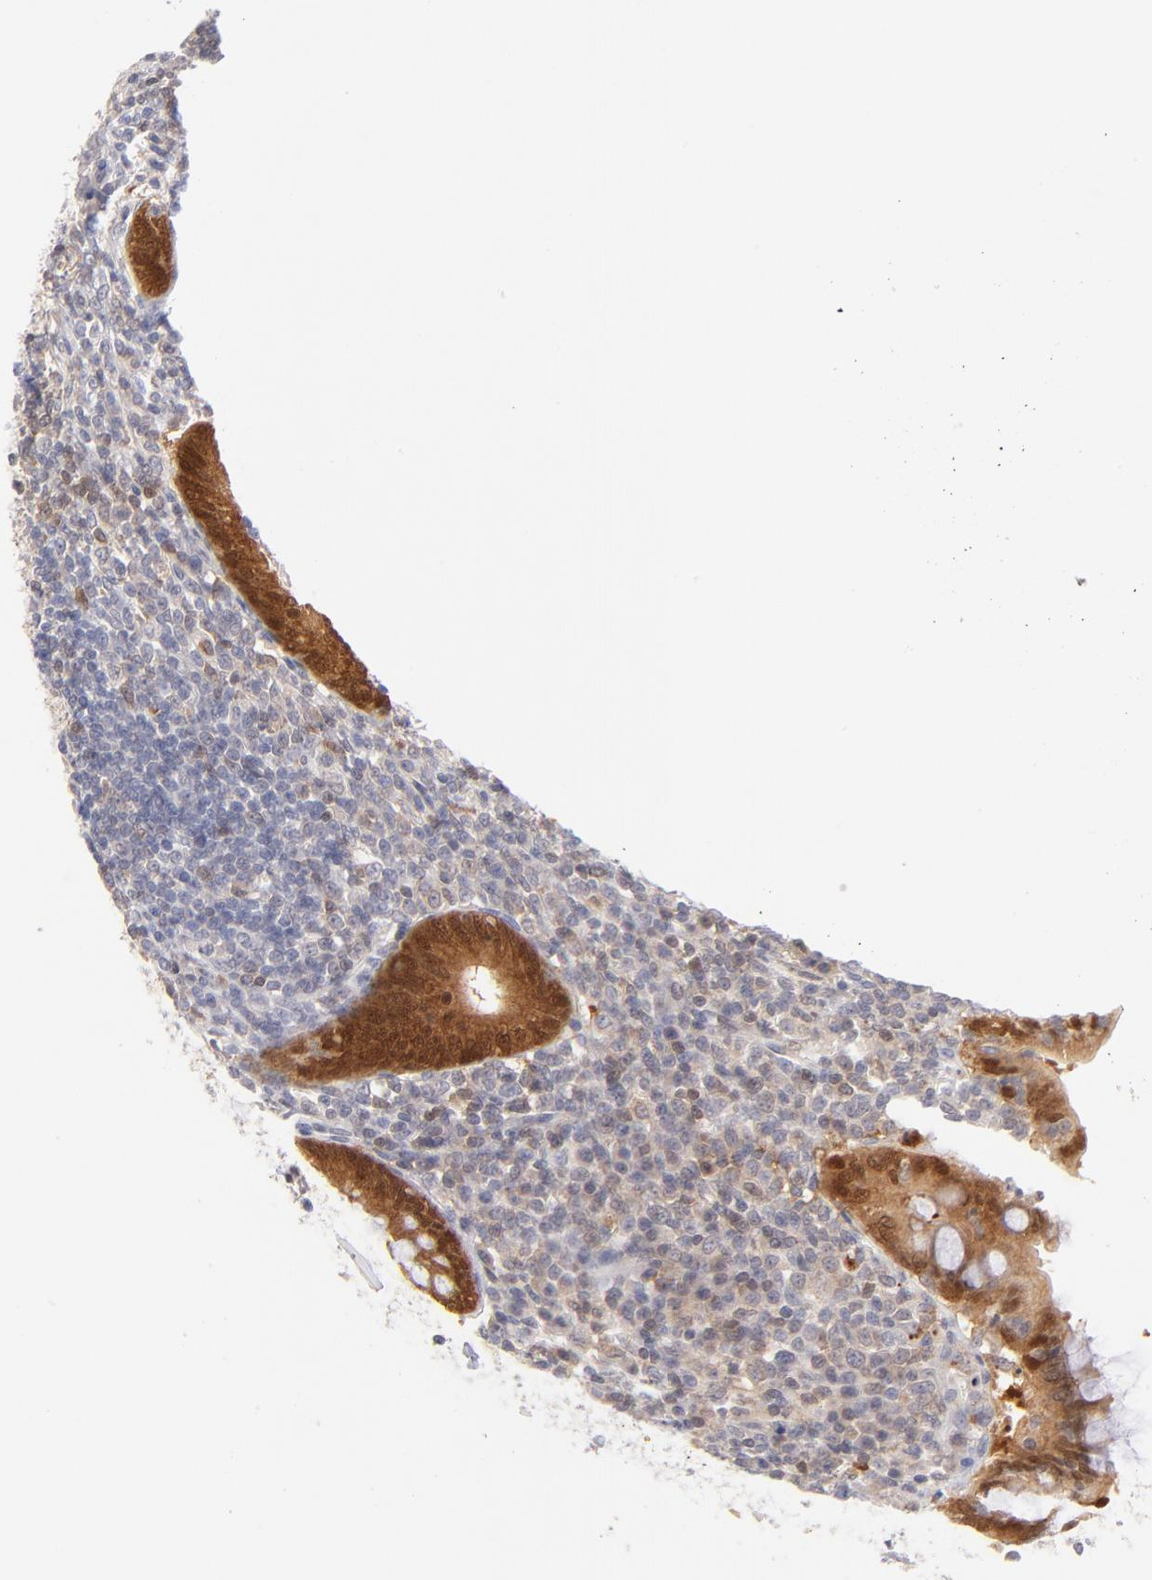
{"staining": {"intensity": "moderate", "quantity": ">75%", "location": "cytoplasmic/membranous,nuclear"}, "tissue": "appendix", "cell_type": "Glandular cells", "image_type": "normal", "snomed": [{"axis": "morphology", "description": "Normal tissue, NOS"}, {"axis": "topography", "description": "Appendix"}], "caption": "Brown immunohistochemical staining in unremarkable human appendix displays moderate cytoplasmic/membranous,nuclear expression in approximately >75% of glandular cells.", "gene": "CASP6", "patient": {"sex": "female", "age": 66}}